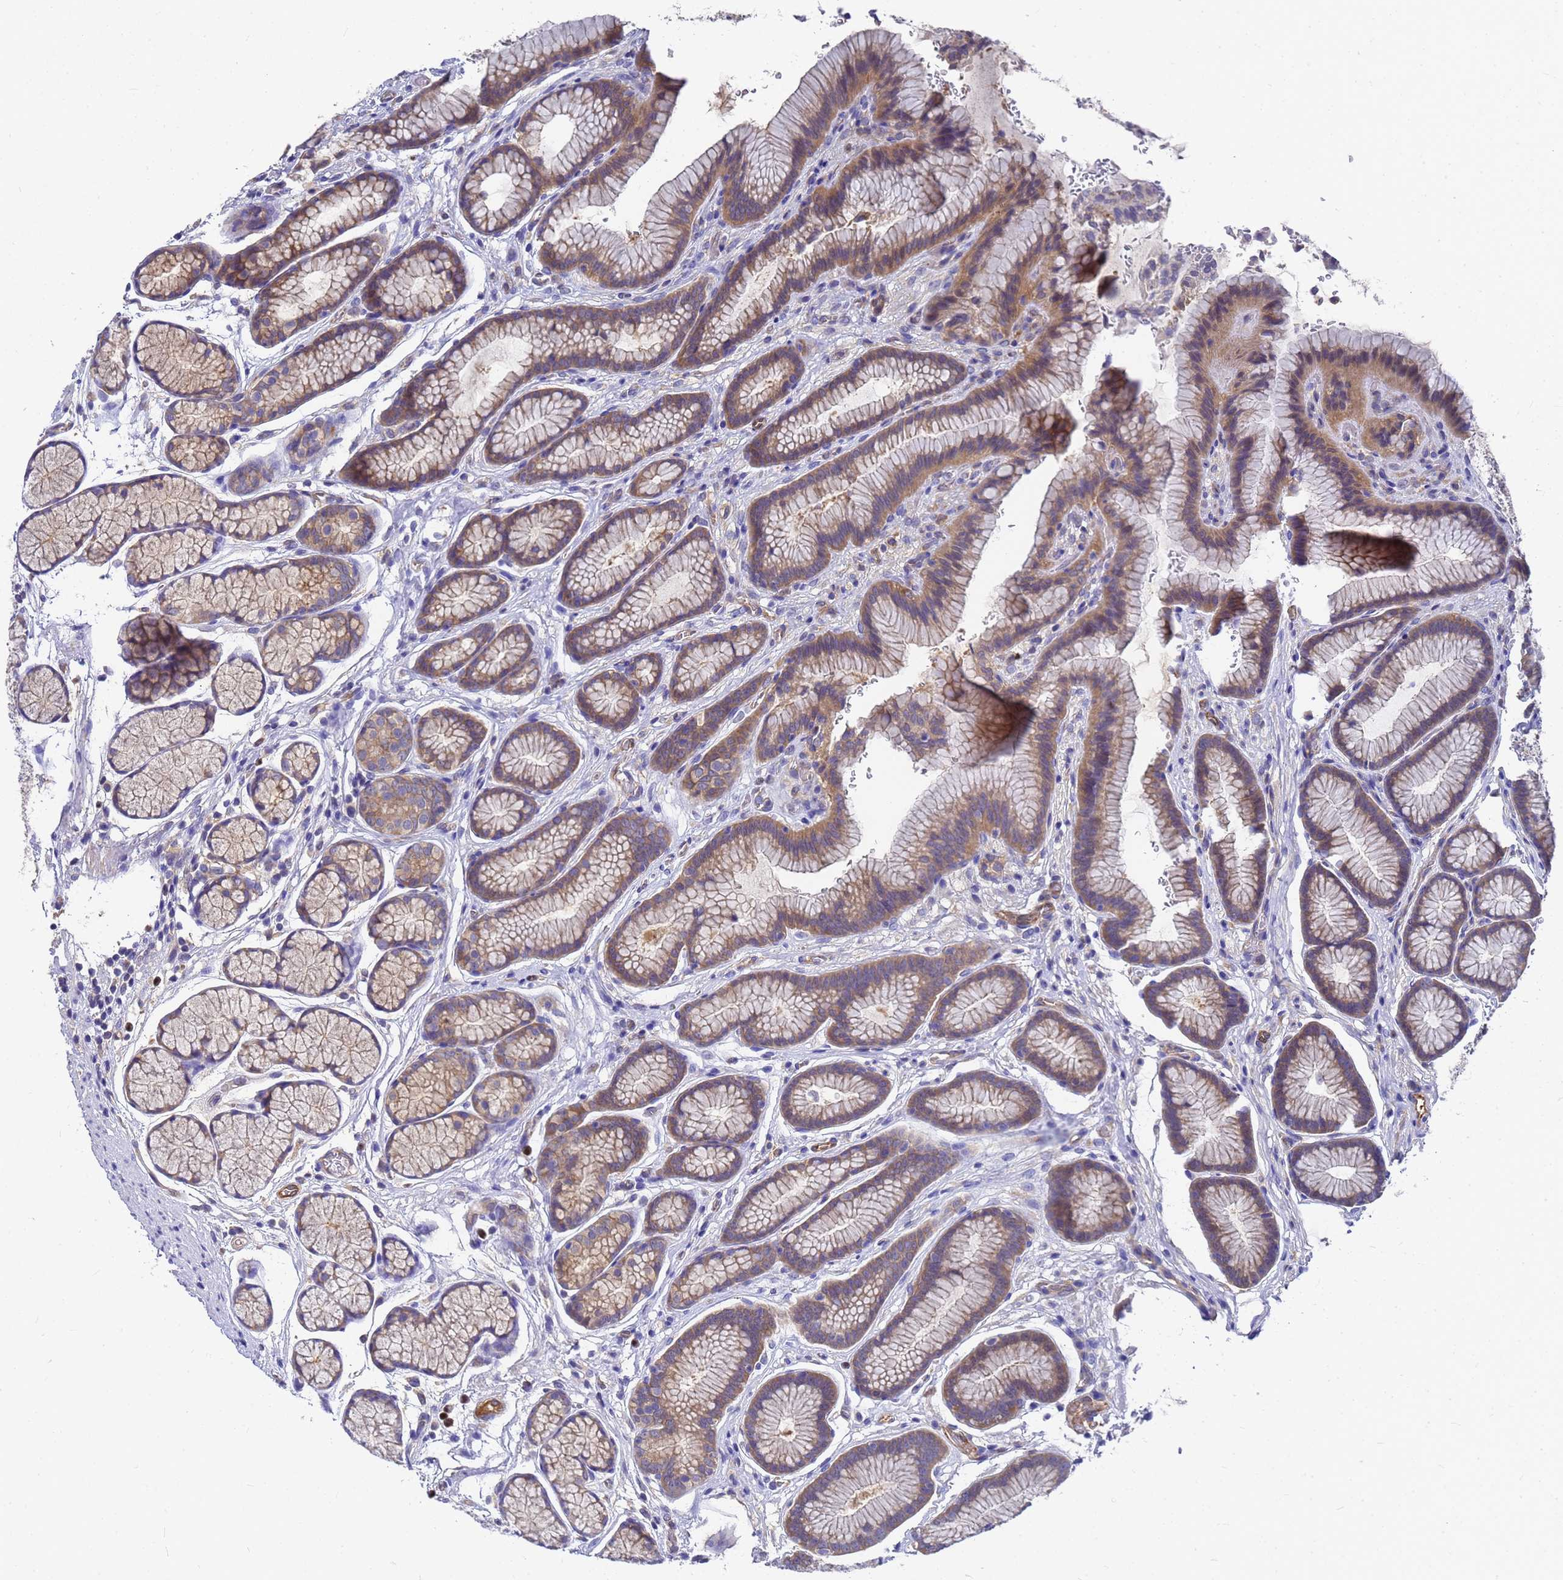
{"staining": {"intensity": "moderate", "quantity": ">75%", "location": "cytoplasmic/membranous"}, "tissue": "stomach", "cell_type": "Glandular cells", "image_type": "normal", "snomed": [{"axis": "morphology", "description": "Normal tissue, NOS"}, {"axis": "topography", "description": "Stomach"}], "caption": "Protein staining shows moderate cytoplasmic/membranous expression in about >75% of glandular cells in normal stomach. (DAB IHC, brown staining for protein, blue staining for nuclei).", "gene": "SLC35E2B", "patient": {"sex": "male", "age": 42}}